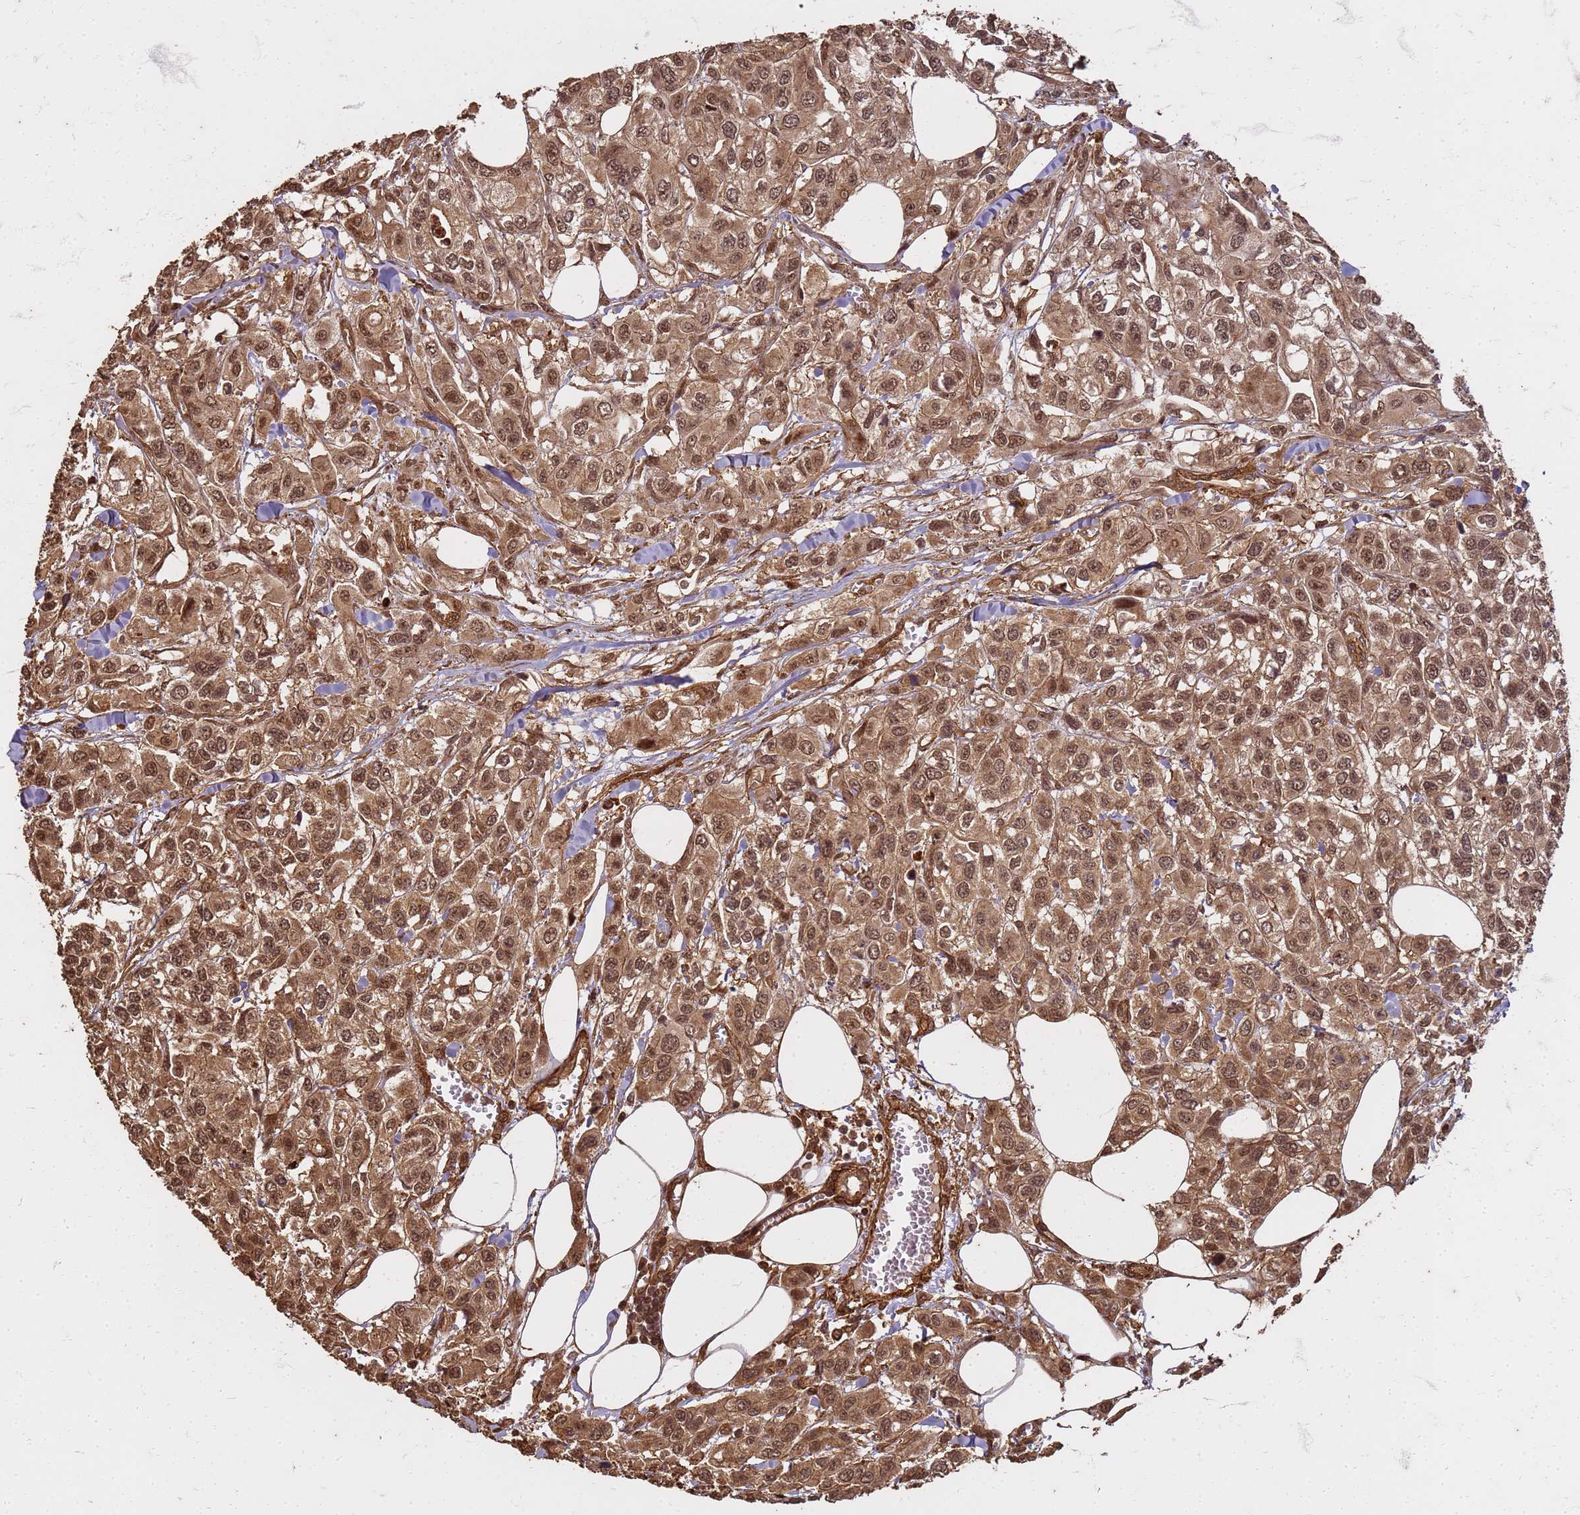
{"staining": {"intensity": "moderate", "quantity": ">75%", "location": "cytoplasmic/membranous,nuclear"}, "tissue": "urothelial cancer", "cell_type": "Tumor cells", "image_type": "cancer", "snomed": [{"axis": "morphology", "description": "Urothelial carcinoma, High grade"}, {"axis": "topography", "description": "Urinary bladder"}], "caption": "This image displays immunohistochemistry (IHC) staining of urothelial carcinoma (high-grade), with medium moderate cytoplasmic/membranous and nuclear staining in approximately >75% of tumor cells.", "gene": "KIF26A", "patient": {"sex": "male", "age": 67}}